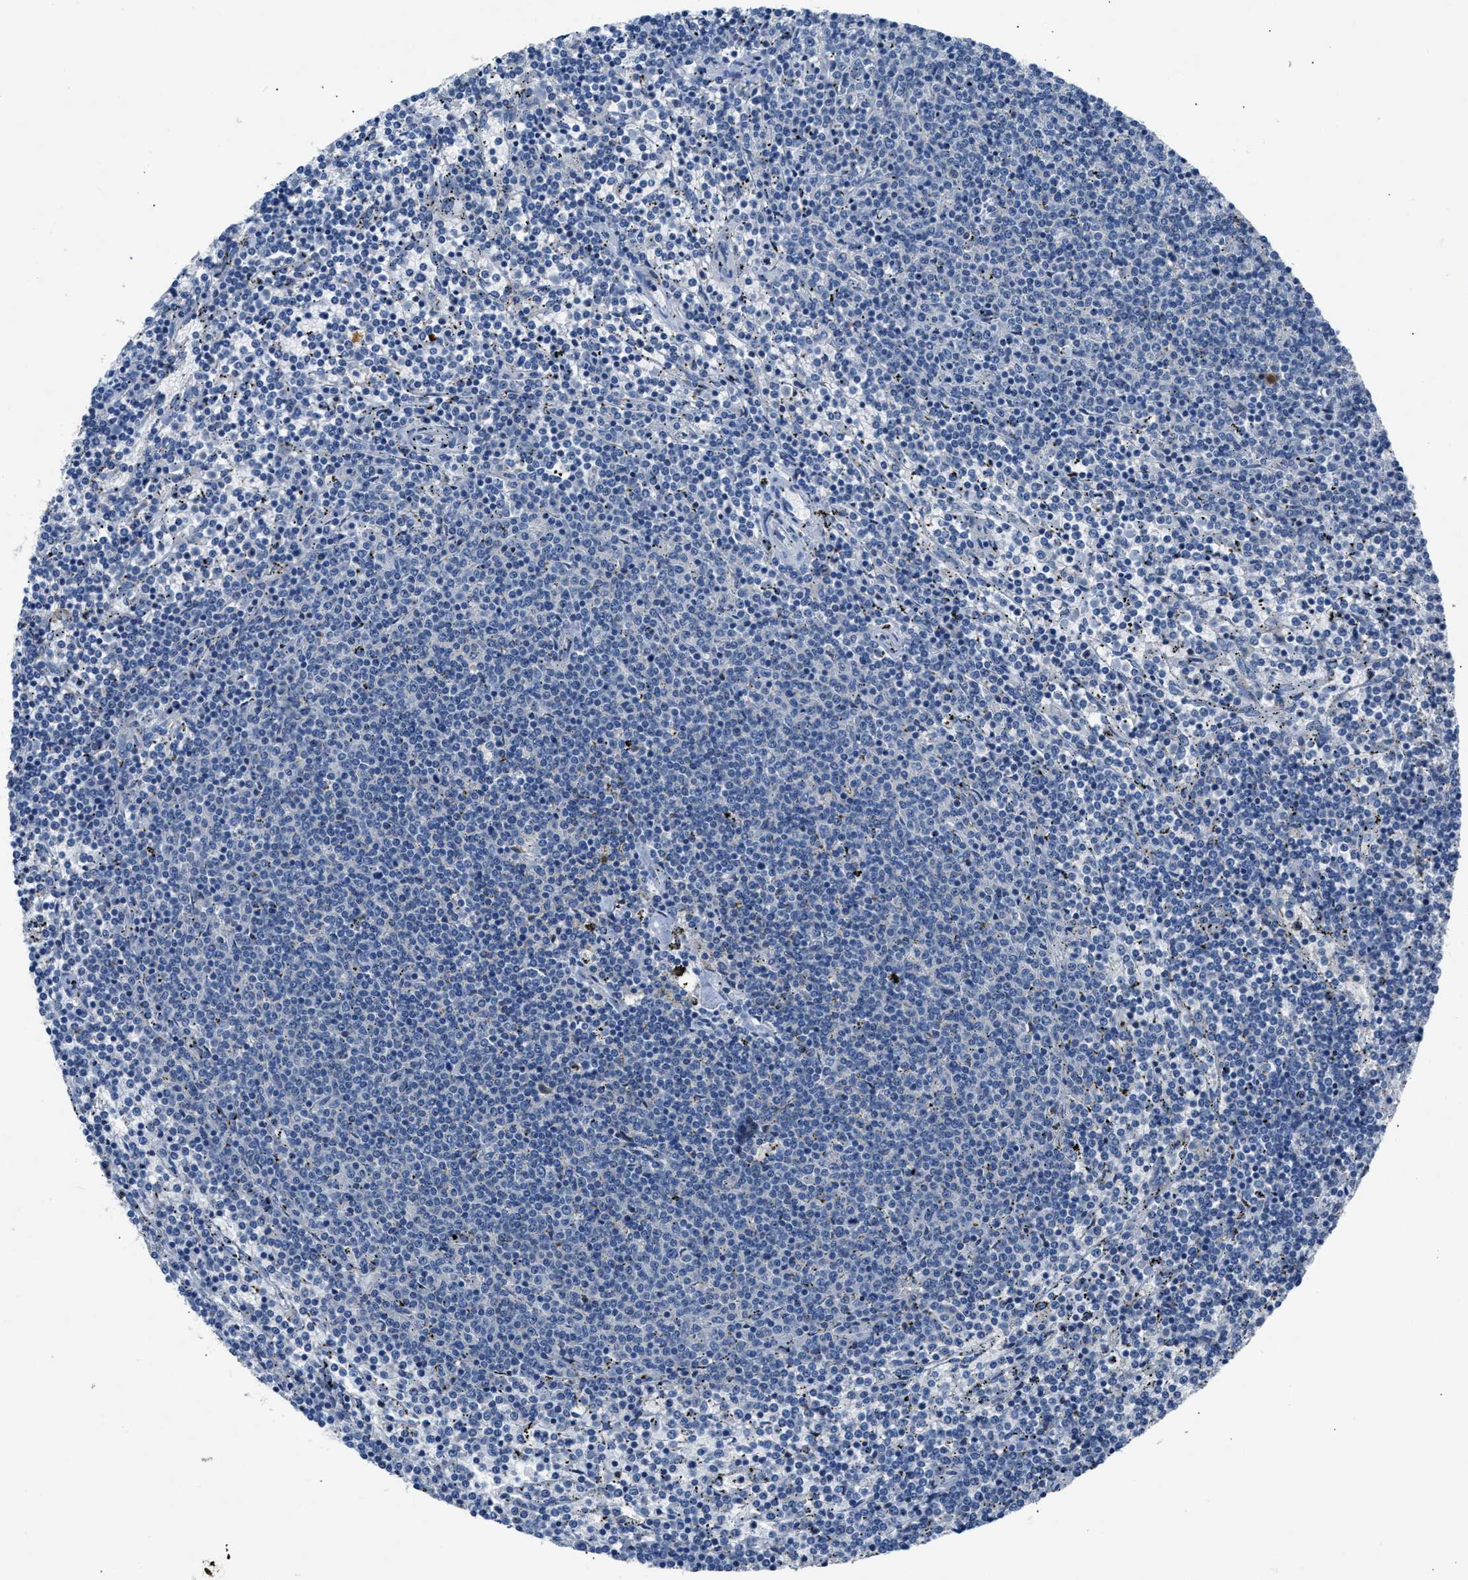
{"staining": {"intensity": "negative", "quantity": "none", "location": "none"}, "tissue": "lymphoma", "cell_type": "Tumor cells", "image_type": "cancer", "snomed": [{"axis": "morphology", "description": "Malignant lymphoma, non-Hodgkin's type, Low grade"}, {"axis": "topography", "description": "Spleen"}], "caption": "Lymphoma stained for a protein using immunohistochemistry exhibits no positivity tumor cells.", "gene": "DNAAF5", "patient": {"sex": "female", "age": 50}}